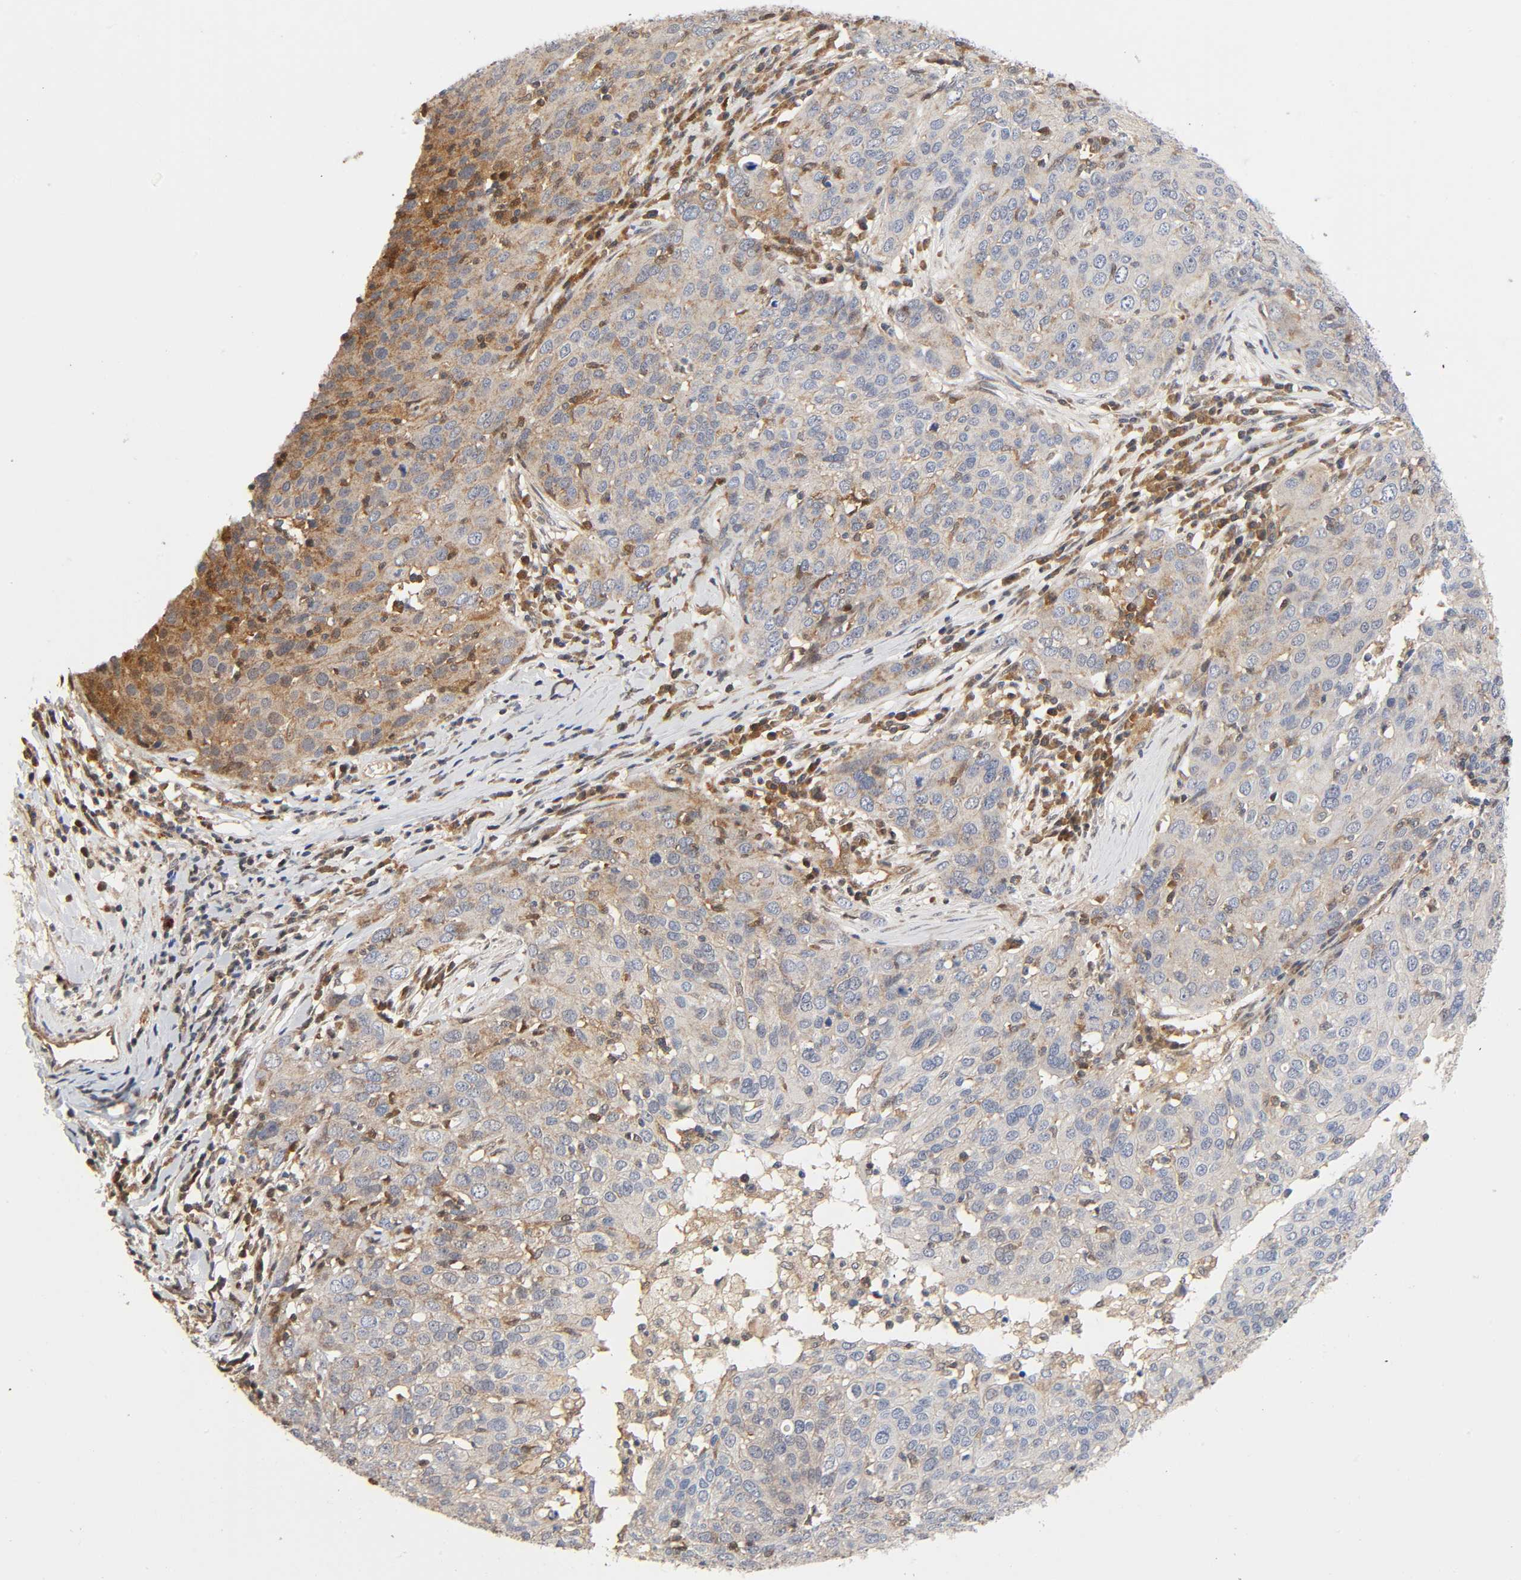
{"staining": {"intensity": "weak", "quantity": "25%-75%", "location": "cytoplasmic/membranous"}, "tissue": "ovarian cancer", "cell_type": "Tumor cells", "image_type": "cancer", "snomed": [{"axis": "morphology", "description": "Carcinoma, endometroid"}, {"axis": "topography", "description": "Ovary"}], "caption": "Ovarian cancer (endometroid carcinoma) stained with a protein marker demonstrates weak staining in tumor cells.", "gene": "CASP9", "patient": {"sex": "female", "age": 50}}